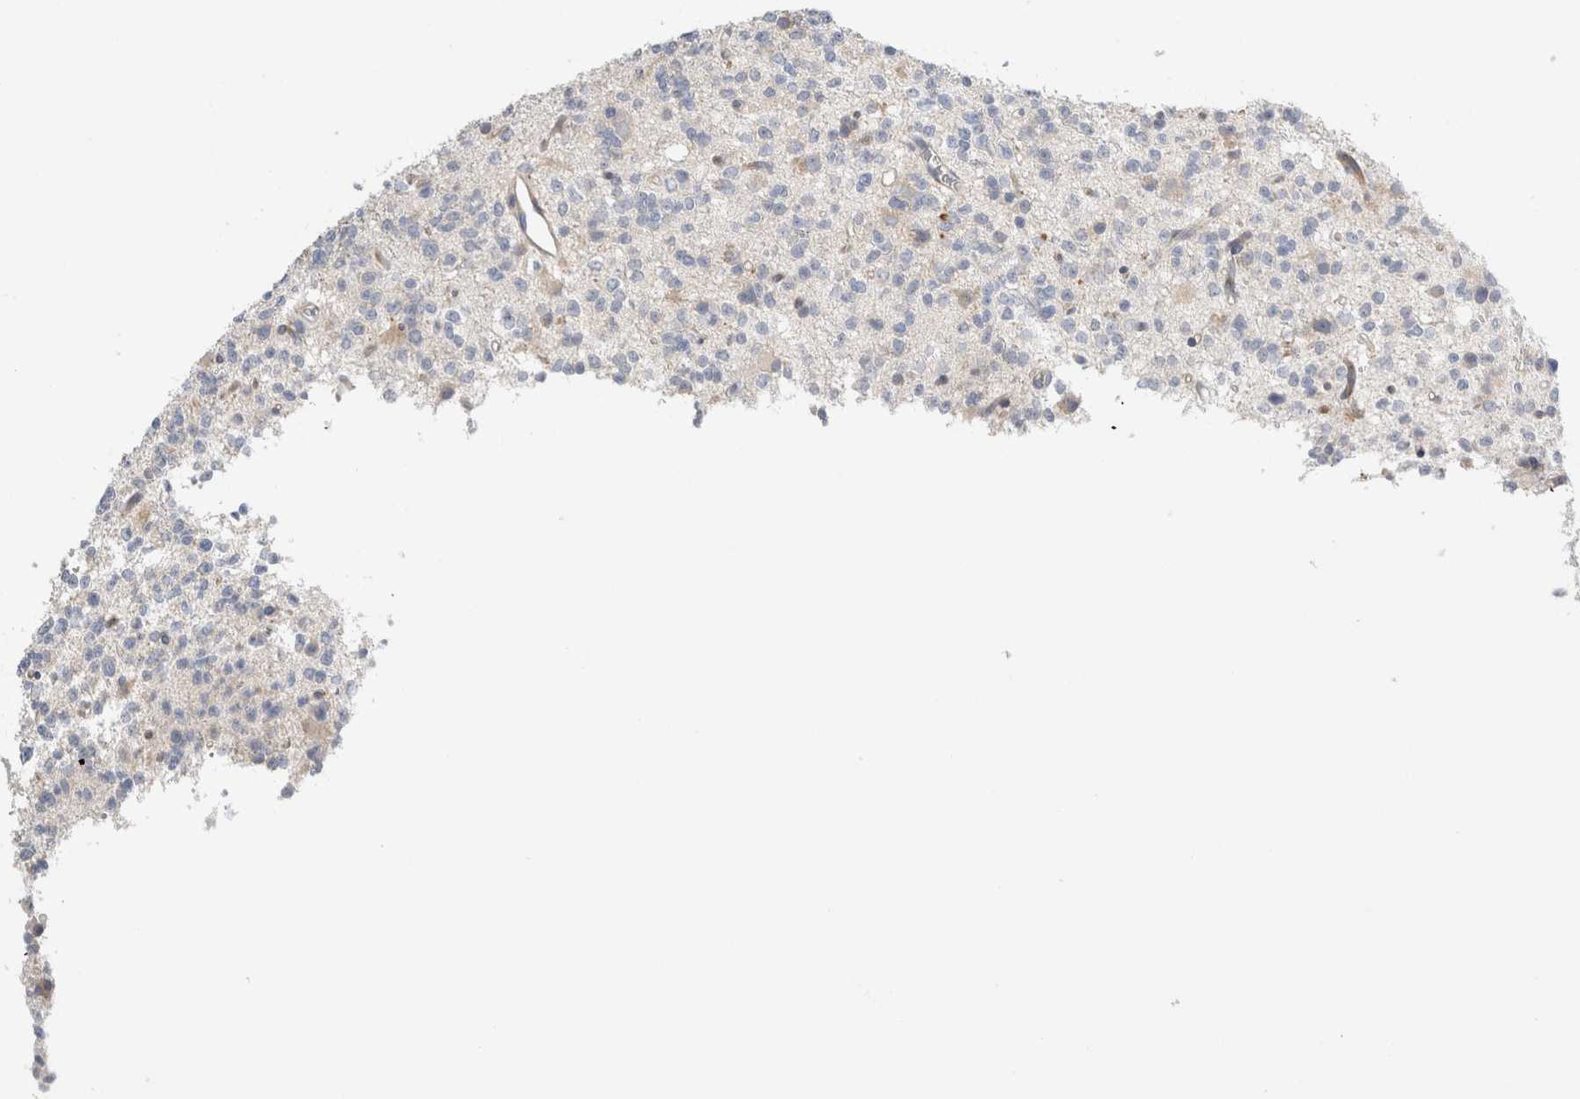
{"staining": {"intensity": "negative", "quantity": "none", "location": "none"}, "tissue": "glioma", "cell_type": "Tumor cells", "image_type": "cancer", "snomed": [{"axis": "morphology", "description": "Glioma, malignant, High grade"}, {"axis": "topography", "description": "Brain"}], "caption": "Image shows no protein positivity in tumor cells of malignant glioma (high-grade) tissue.", "gene": "ZNF23", "patient": {"sex": "female", "age": 62}}